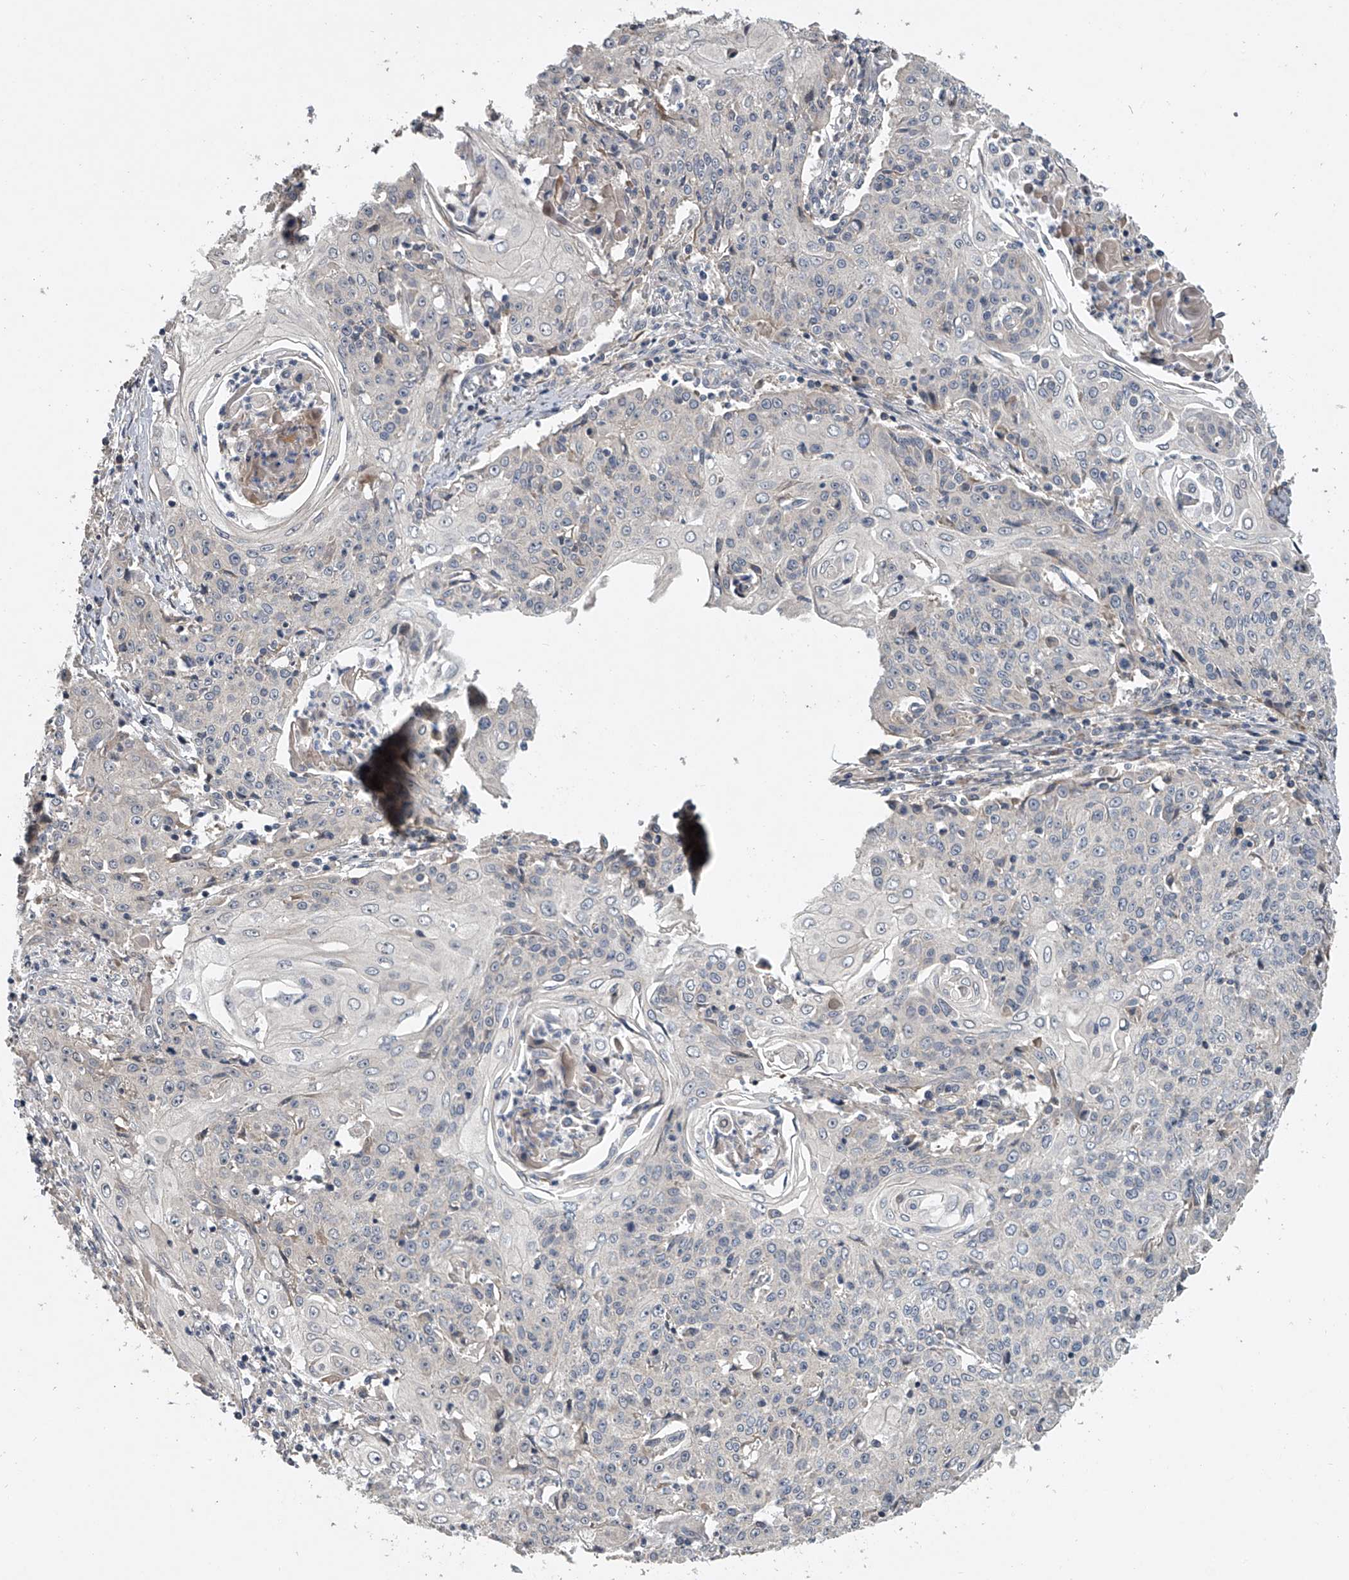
{"staining": {"intensity": "negative", "quantity": "none", "location": "none"}, "tissue": "cervical cancer", "cell_type": "Tumor cells", "image_type": "cancer", "snomed": [{"axis": "morphology", "description": "Squamous cell carcinoma, NOS"}, {"axis": "topography", "description": "Cervix"}], "caption": "Immunohistochemistry of squamous cell carcinoma (cervical) displays no staining in tumor cells.", "gene": "DOCK9", "patient": {"sex": "female", "age": 48}}